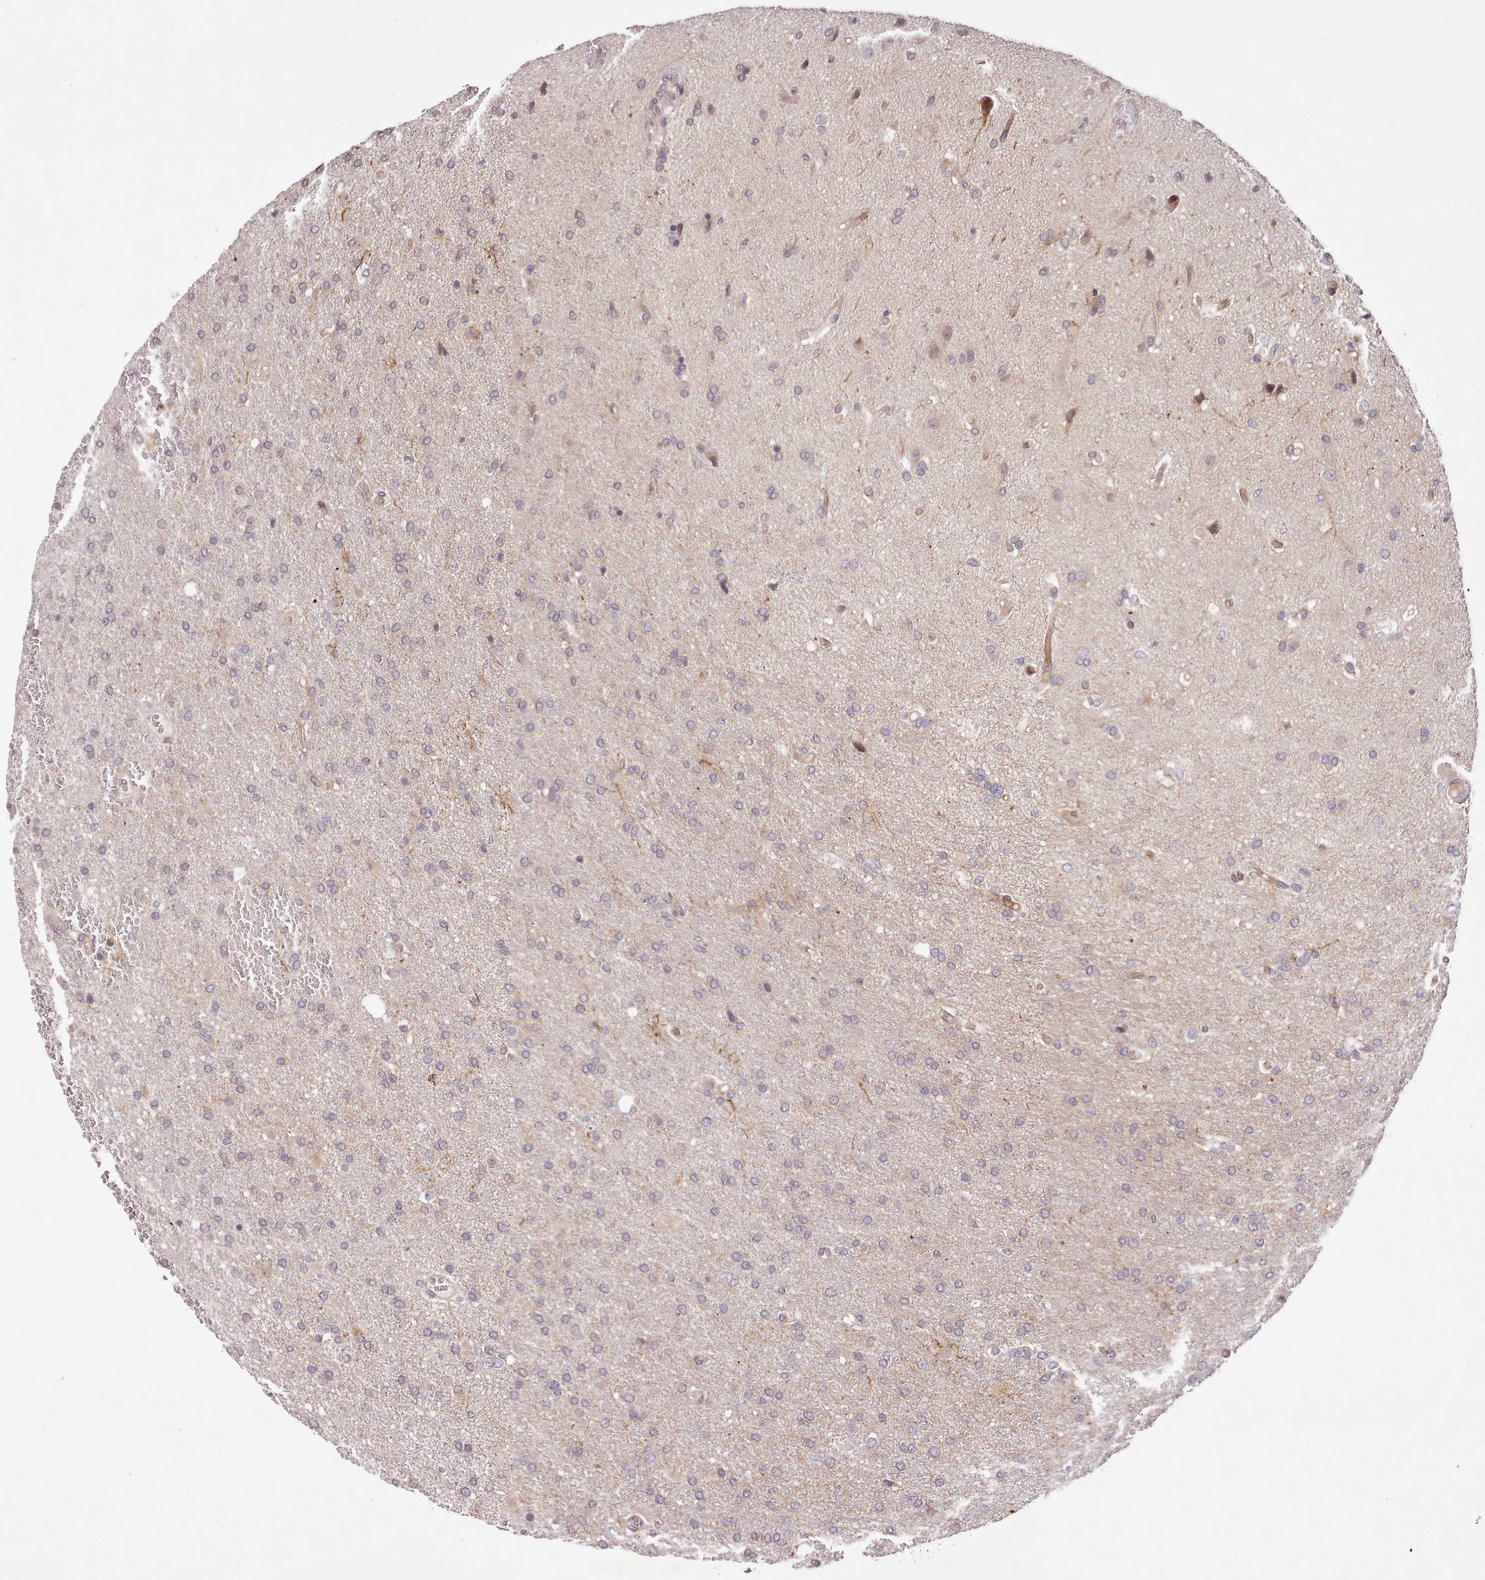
{"staining": {"intensity": "negative", "quantity": "none", "location": "none"}, "tissue": "glioma", "cell_type": "Tumor cells", "image_type": "cancer", "snomed": [{"axis": "morphology", "description": "Glioma, malignant, High grade"}, {"axis": "topography", "description": "Brain"}], "caption": "Immunohistochemical staining of human malignant glioma (high-grade) displays no significant positivity in tumor cells. The staining was performed using DAB (3,3'-diaminobenzidine) to visualize the protein expression in brown, while the nuclei were stained in blue with hematoxylin (Magnification: 20x).", "gene": "ZNF658", "patient": {"sex": "female", "age": 74}}